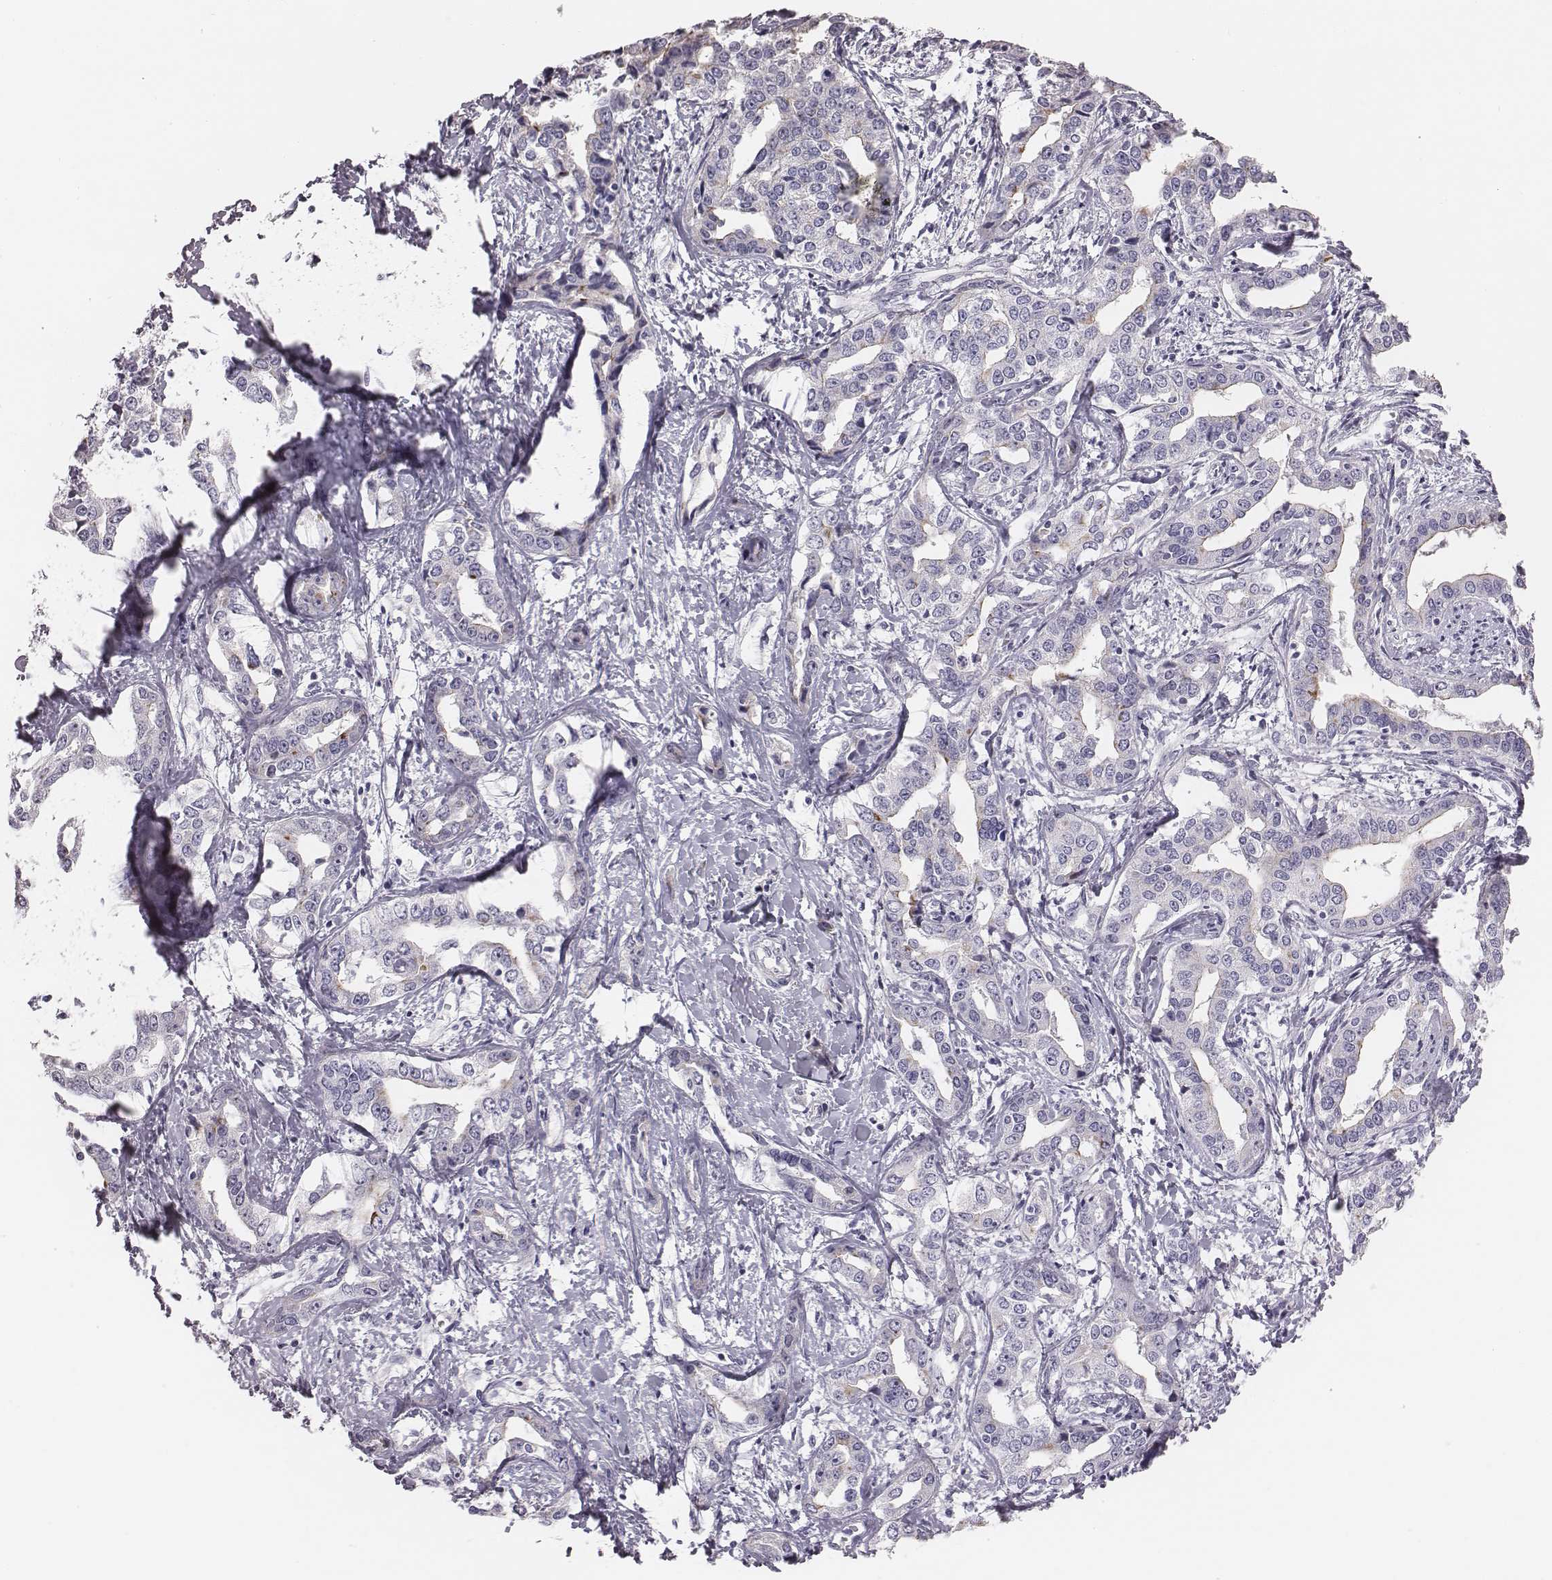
{"staining": {"intensity": "negative", "quantity": "none", "location": "none"}, "tissue": "liver cancer", "cell_type": "Tumor cells", "image_type": "cancer", "snomed": [{"axis": "morphology", "description": "Cholangiocarcinoma"}, {"axis": "topography", "description": "Liver"}], "caption": "DAB (3,3'-diaminobenzidine) immunohistochemical staining of liver cancer reveals no significant staining in tumor cells.", "gene": "CACNG4", "patient": {"sex": "male", "age": 59}}